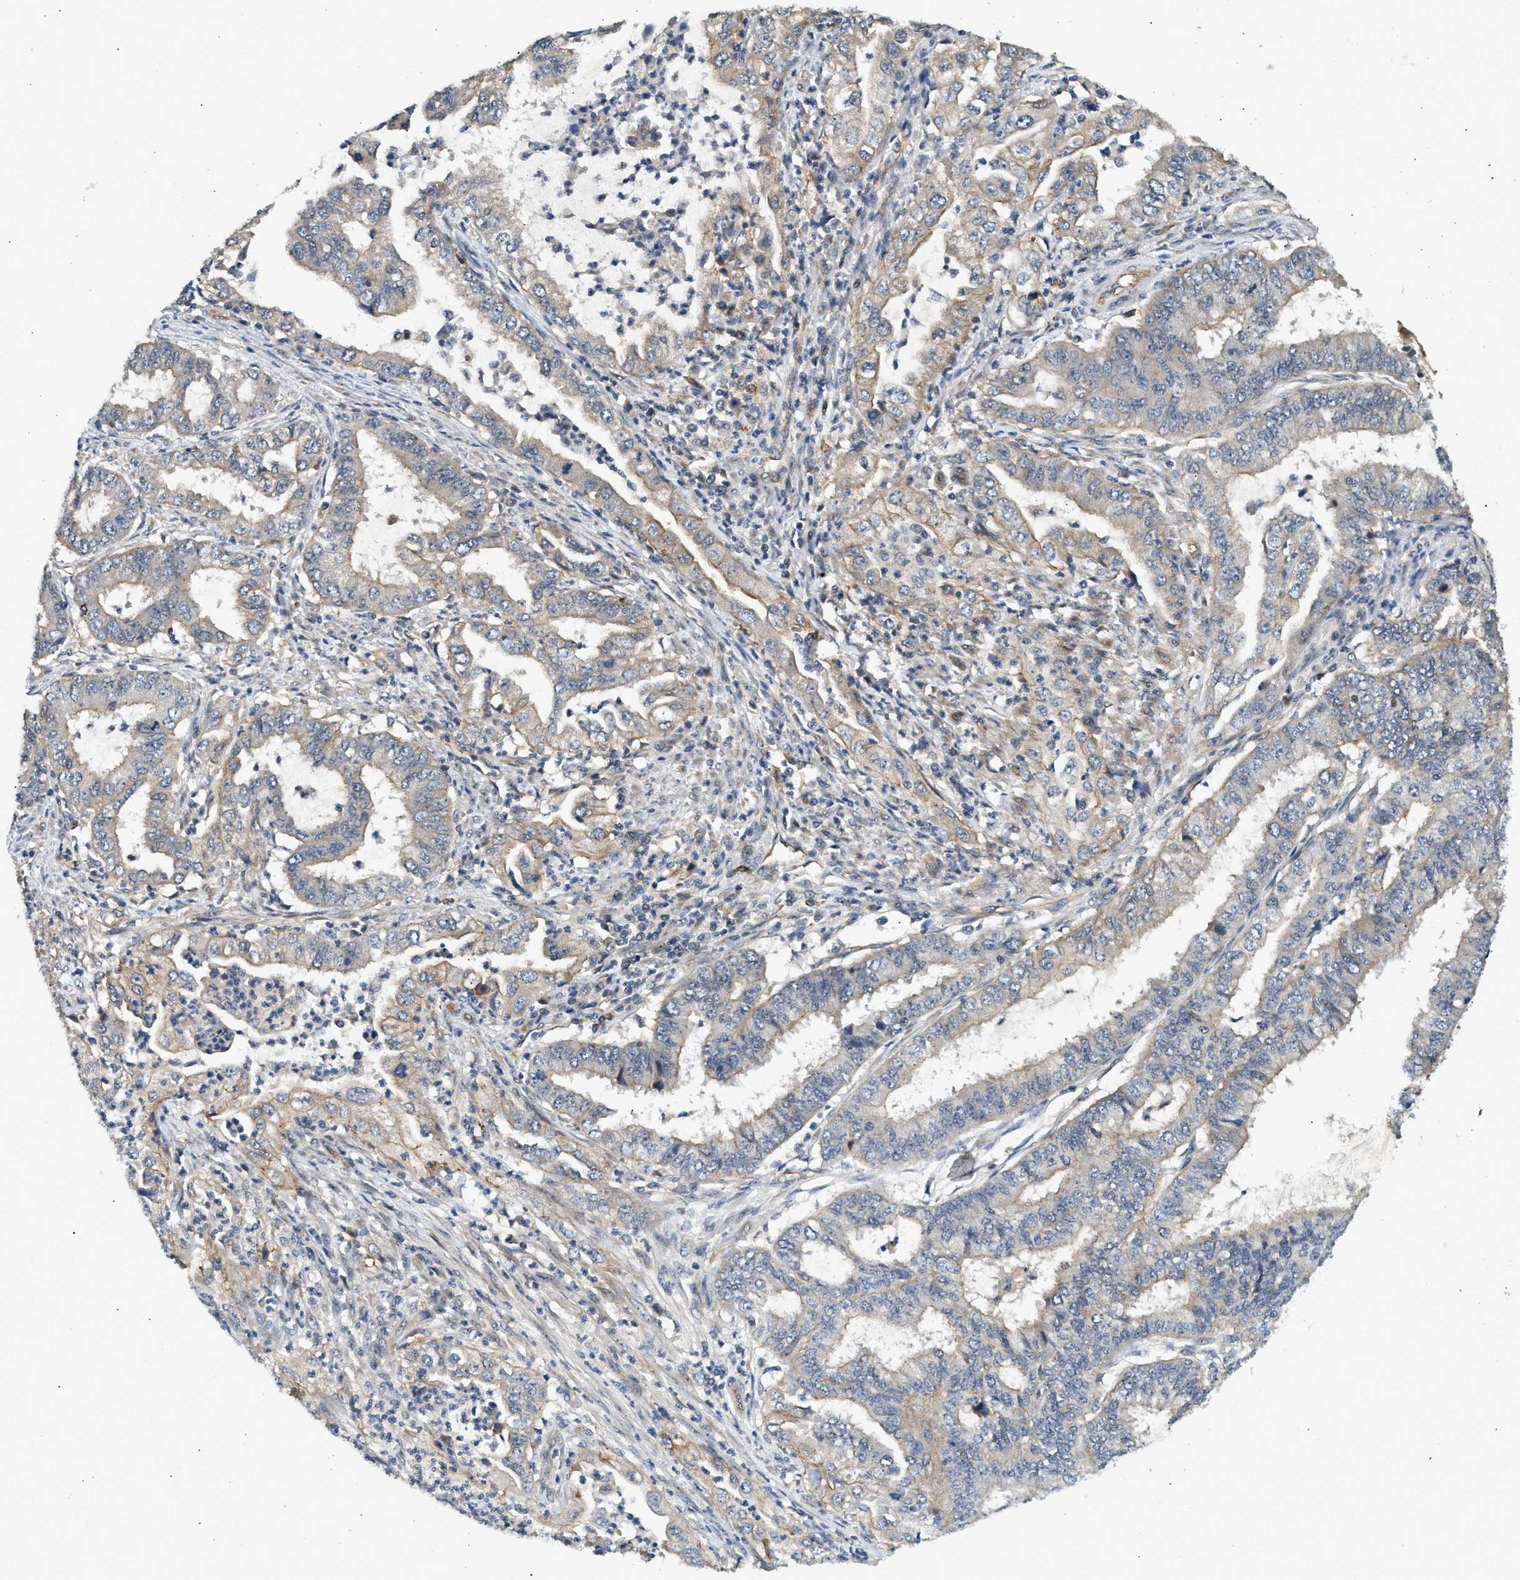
{"staining": {"intensity": "weak", "quantity": "<25%", "location": "cytoplasmic/membranous"}, "tissue": "endometrial cancer", "cell_type": "Tumor cells", "image_type": "cancer", "snomed": [{"axis": "morphology", "description": "Adenocarcinoma, NOS"}, {"axis": "topography", "description": "Endometrium"}], "caption": "Tumor cells show no significant protein positivity in endometrial adenocarcinoma.", "gene": "DUSP14", "patient": {"sex": "female", "age": 51}}